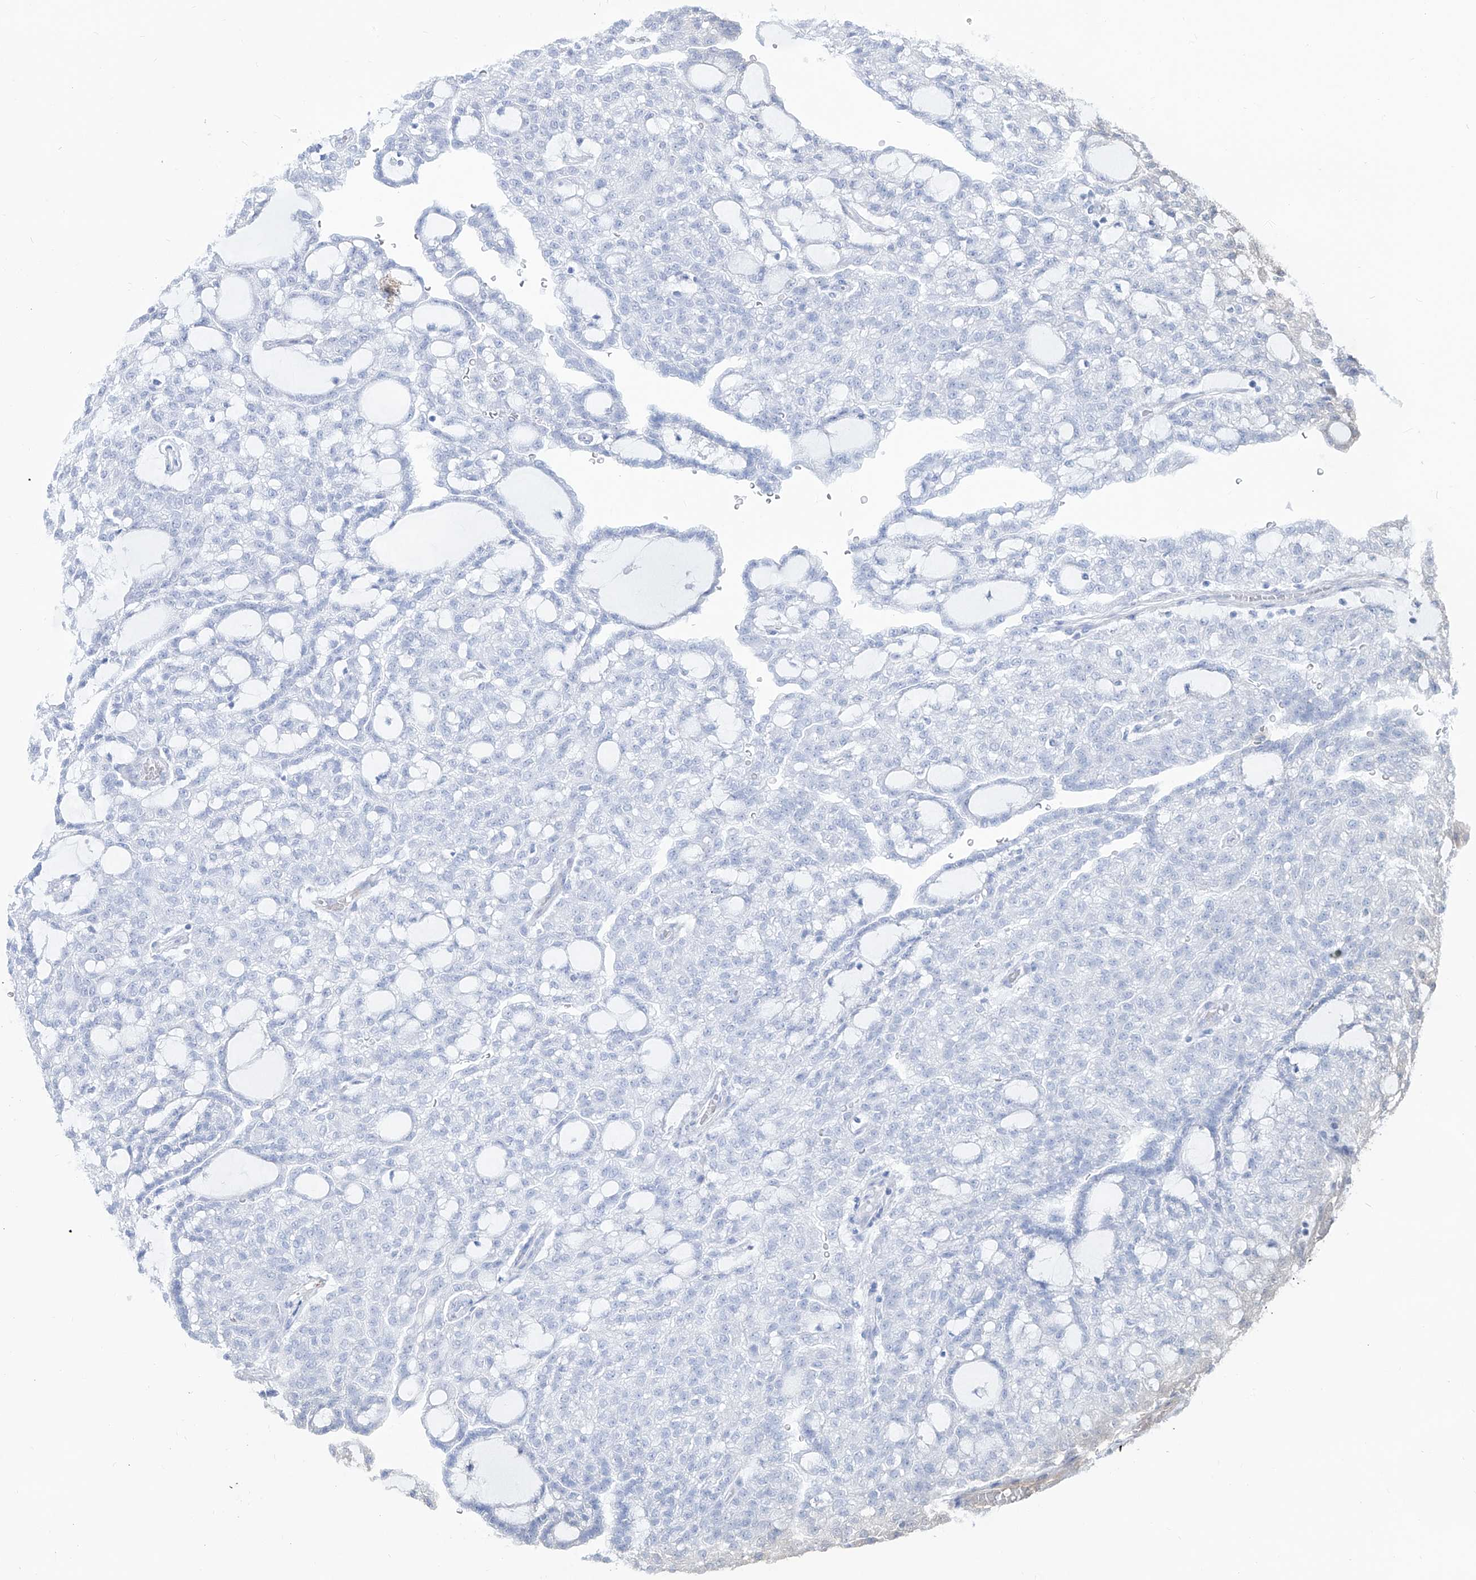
{"staining": {"intensity": "negative", "quantity": "none", "location": "none"}, "tissue": "renal cancer", "cell_type": "Tumor cells", "image_type": "cancer", "snomed": [{"axis": "morphology", "description": "Adenocarcinoma, NOS"}, {"axis": "topography", "description": "Kidney"}], "caption": "Tumor cells are negative for protein expression in human renal cancer (adenocarcinoma).", "gene": "ZBTB48", "patient": {"sex": "male", "age": 63}}